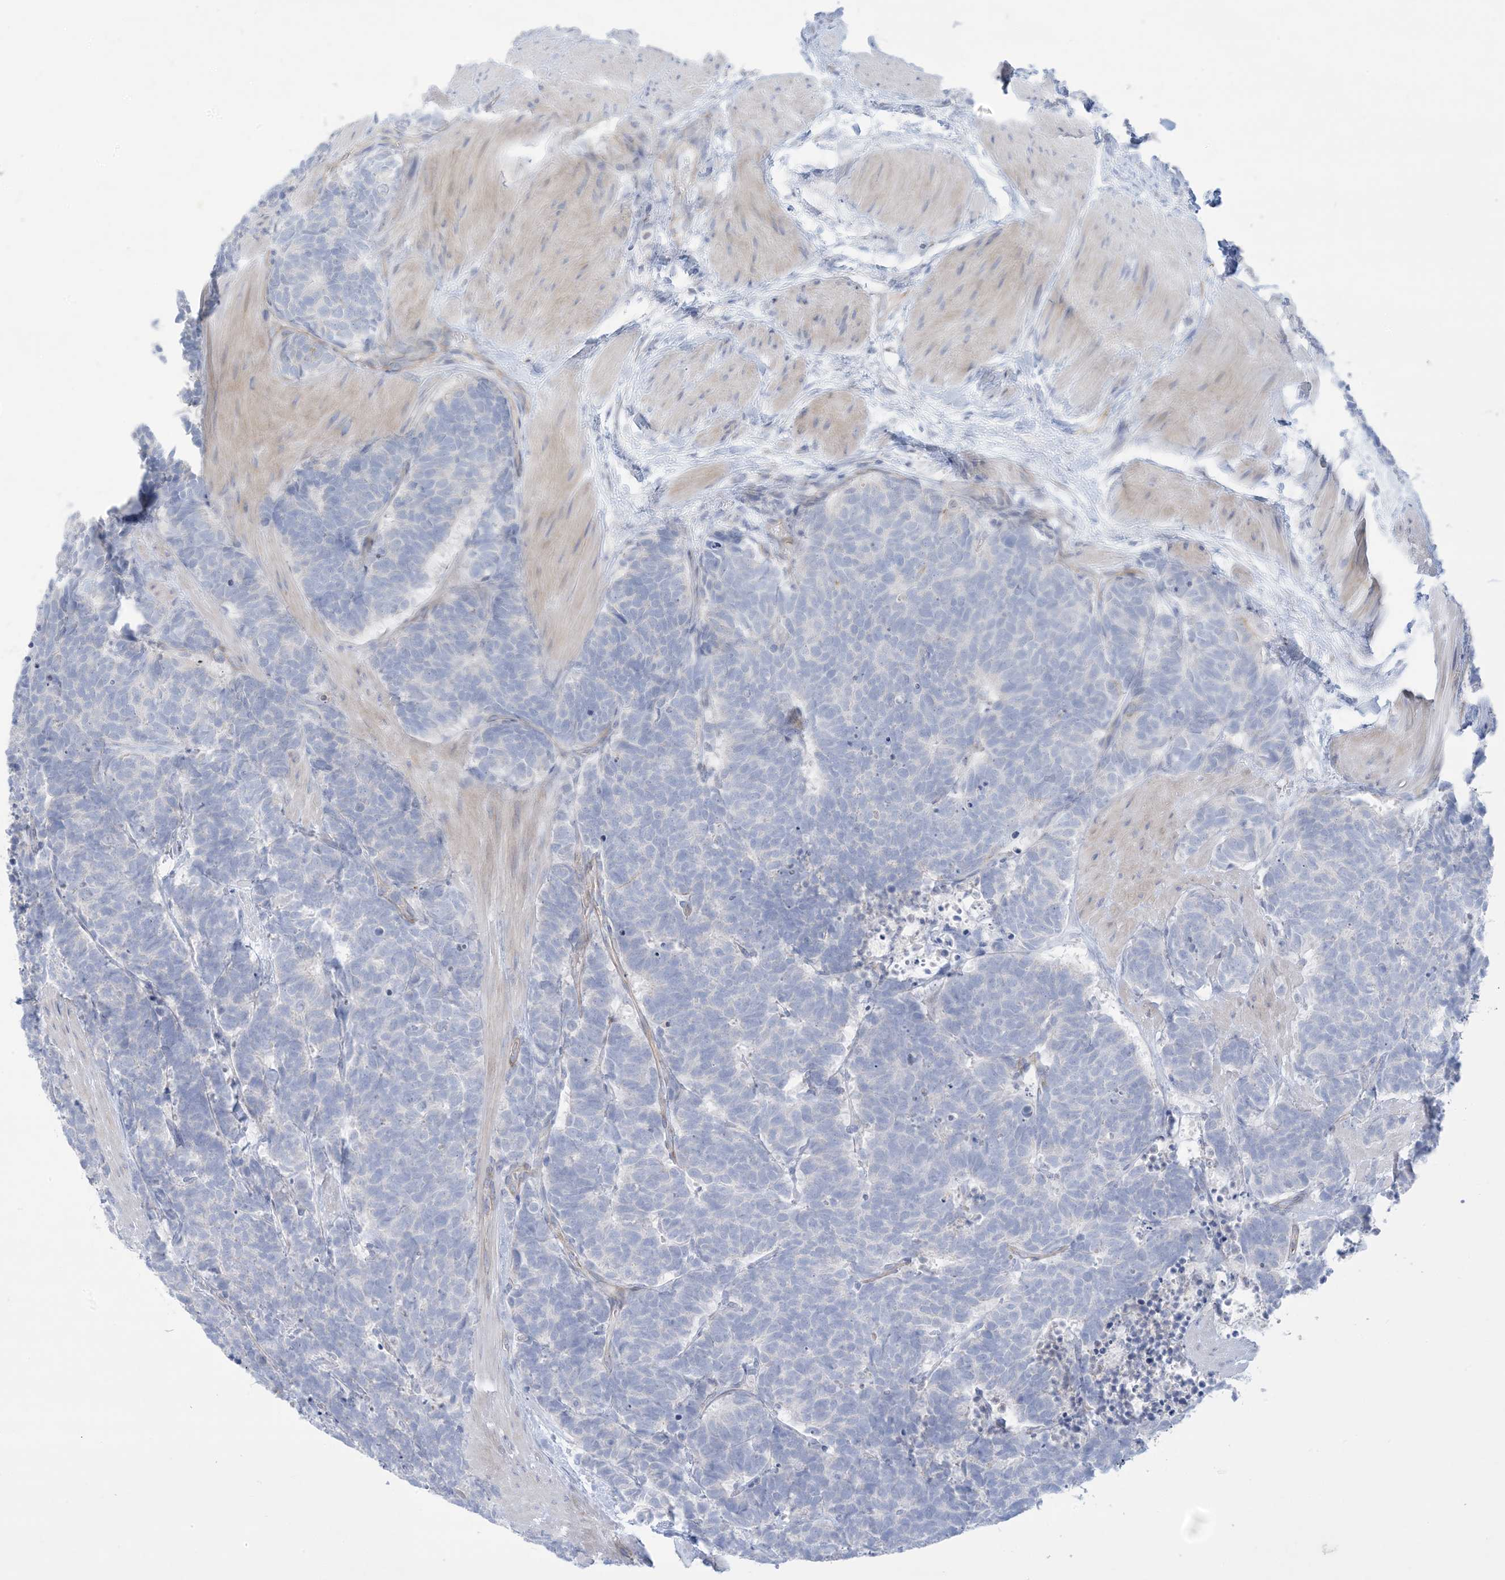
{"staining": {"intensity": "negative", "quantity": "none", "location": "none"}, "tissue": "carcinoid", "cell_type": "Tumor cells", "image_type": "cancer", "snomed": [{"axis": "morphology", "description": "Carcinoma, NOS"}, {"axis": "morphology", "description": "Carcinoid, malignant, NOS"}, {"axis": "topography", "description": "Urinary bladder"}], "caption": "This histopathology image is of carcinoid (malignant) stained with immunohistochemistry (IHC) to label a protein in brown with the nuclei are counter-stained blue. There is no staining in tumor cells.", "gene": "ATP11C", "patient": {"sex": "male", "age": 57}}